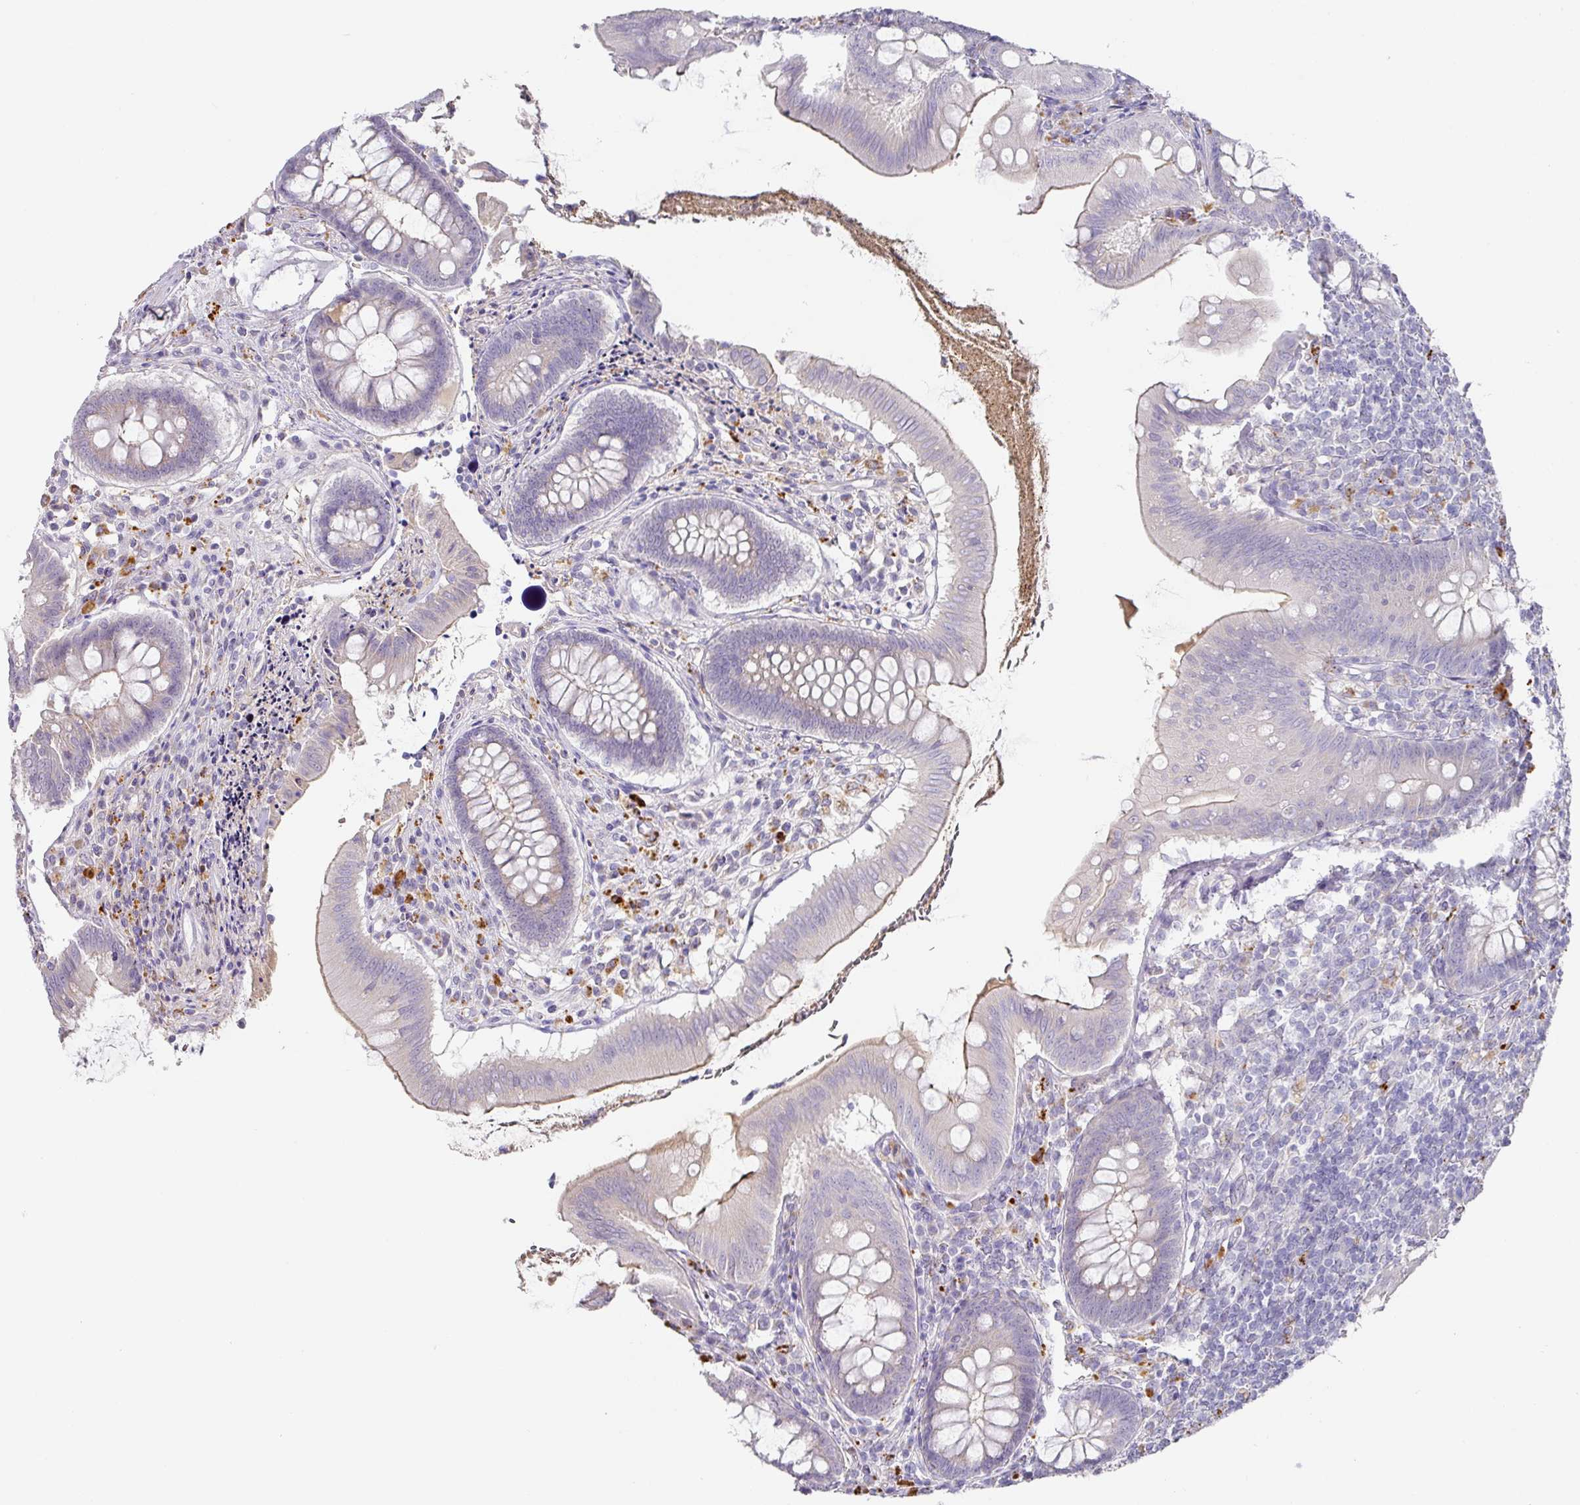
{"staining": {"intensity": "moderate", "quantity": "<25%", "location": "cytoplasmic/membranous"}, "tissue": "appendix", "cell_type": "Glandular cells", "image_type": "normal", "snomed": [{"axis": "morphology", "description": "Normal tissue, NOS"}, {"axis": "topography", "description": "Appendix"}], "caption": "Human appendix stained with a brown dye exhibits moderate cytoplasmic/membranous positive expression in approximately <25% of glandular cells.", "gene": "TARM1", "patient": {"sex": "female", "age": 51}}